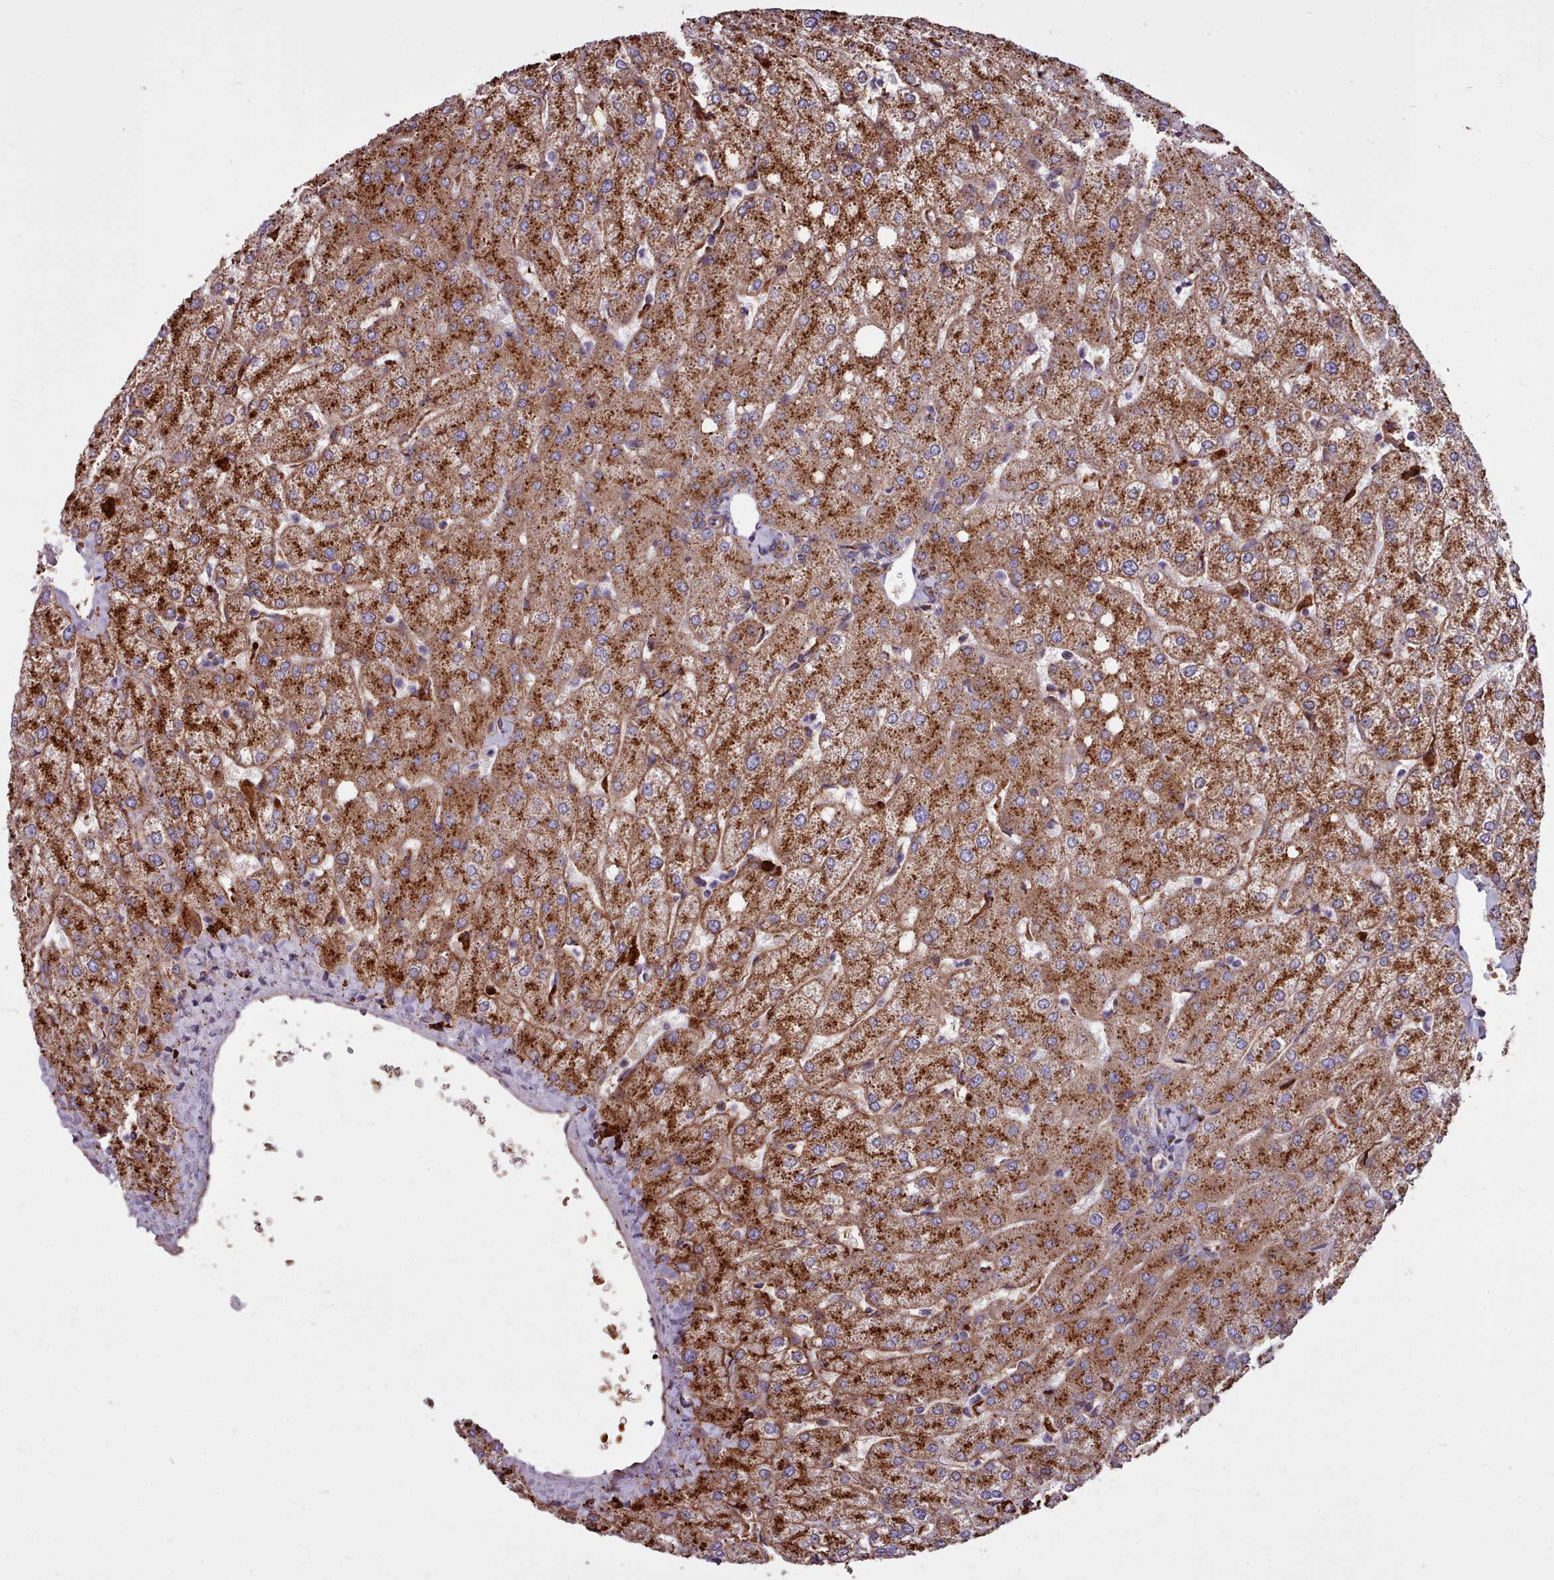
{"staining": {"intensity": "moderate", "quantity": ">75%", "location": "cytoplasmic/membranous"}, "tissue": "liver", "cell_type": "Cholangiocytes", "image_type": "normal", "snomed": [{"axis": "morphology", "description": "Normal tissue, NOS"}, {"axis": "topography", "description": "Liver"}], "caption": "IHC image of benign liver: human liver stained using immunohistochemistry displays medium levels of moderate protein expression localized specifically in the cytoplasmic/membranous of cholangiocytes, appearing as a cytoplasmic/membranous brown color.", "gene": "PACSIN3", "patient": {"sex": "female", "age": 54}}